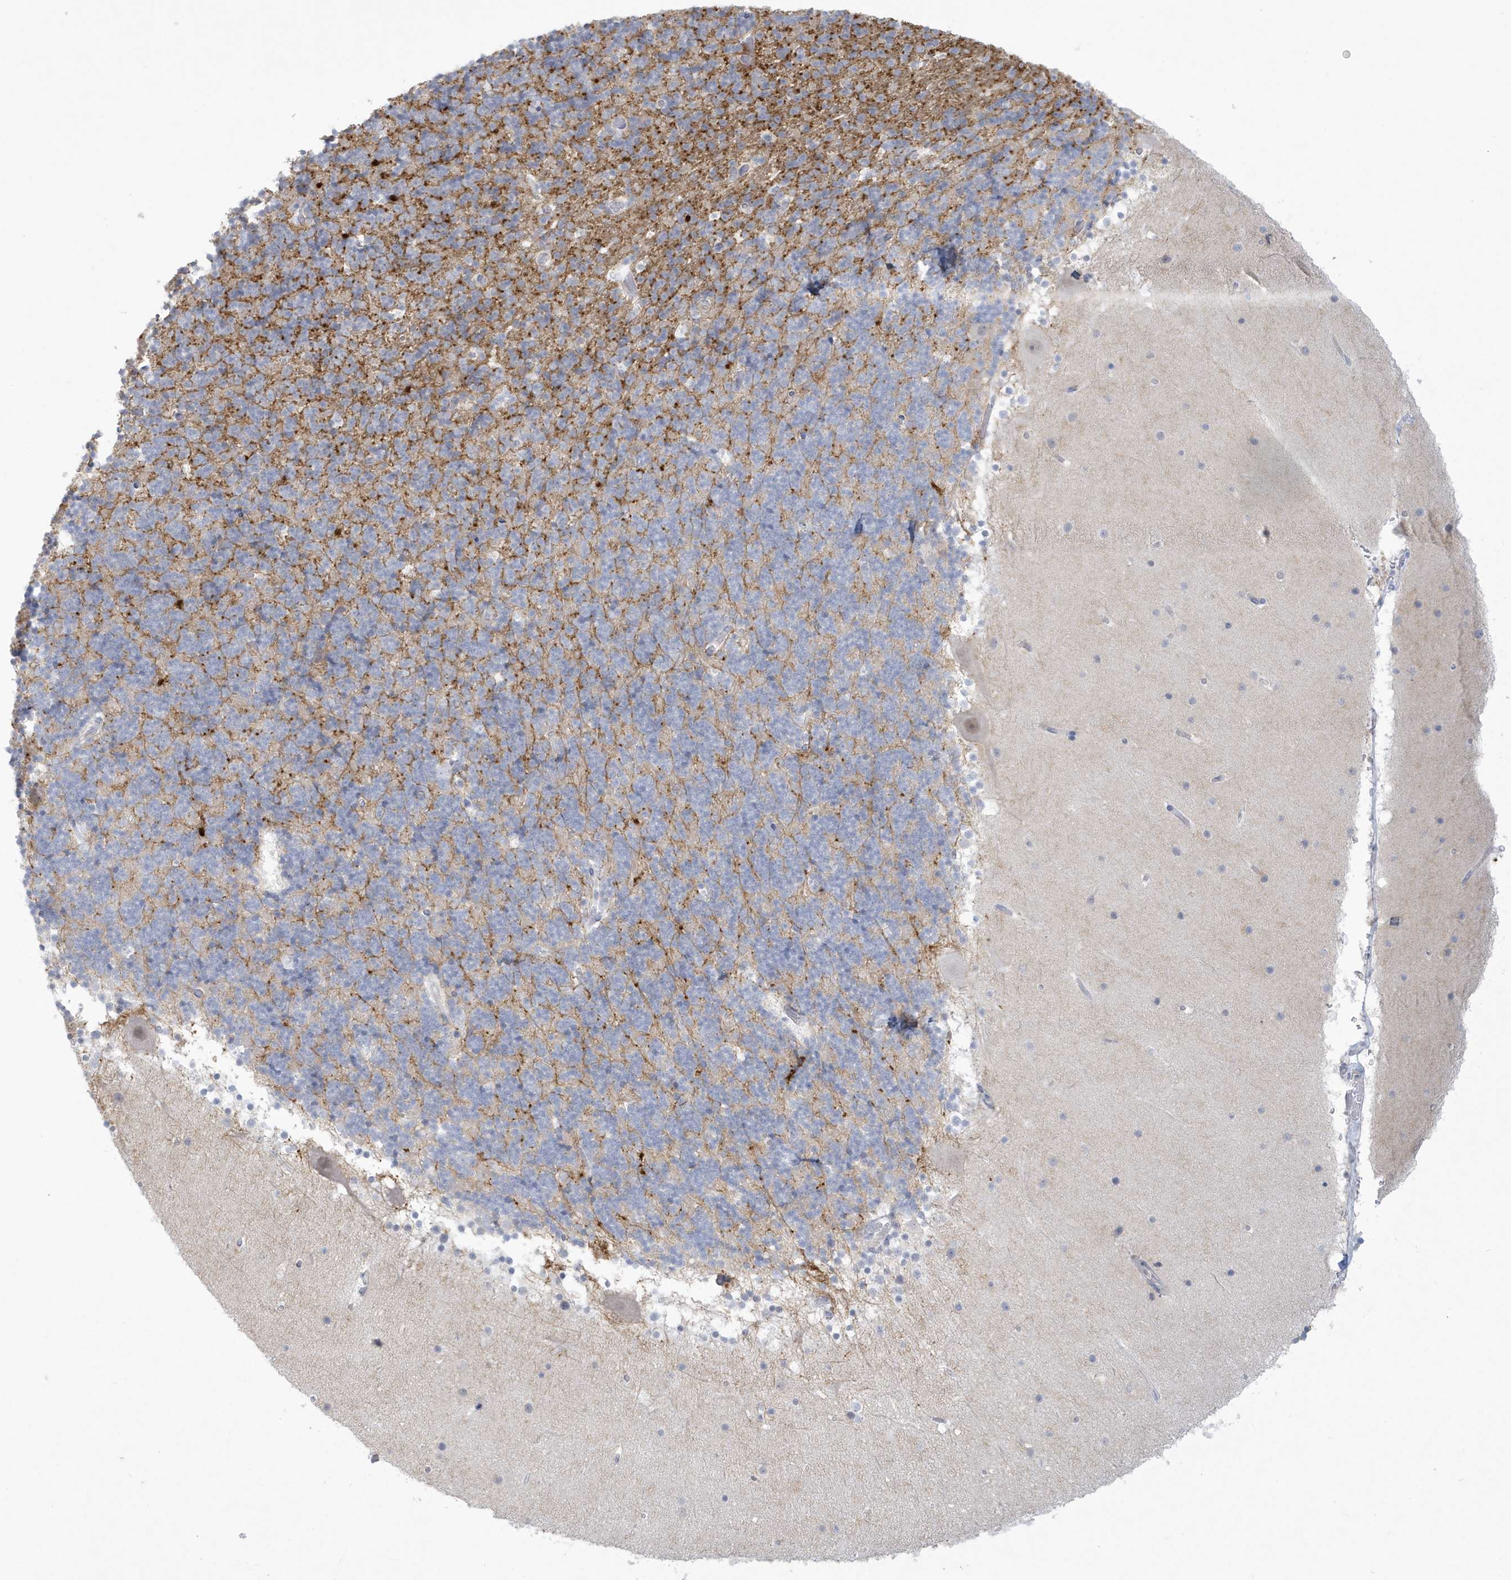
{"staining": {"intensity": "moderate", "quantity": "<25%", "location": "cytoplasmic/membranous"}, "tissue": "cerebellum", "cell_type": "Cells in granular layer", "image_type": "normal", "snomed": [{"axis": "morphology", "description": "Normal tissue, NOS"}, {"axis": "topography", "description": "Cerebellum"}], "caption": "The immunohistochemical stain labels moderate cytoplasmic/membranous expression in cells in granular layer of unremarkable cerebellum.", "gene": "HERC6", "patient": {"sex": "male", "age": 57}}